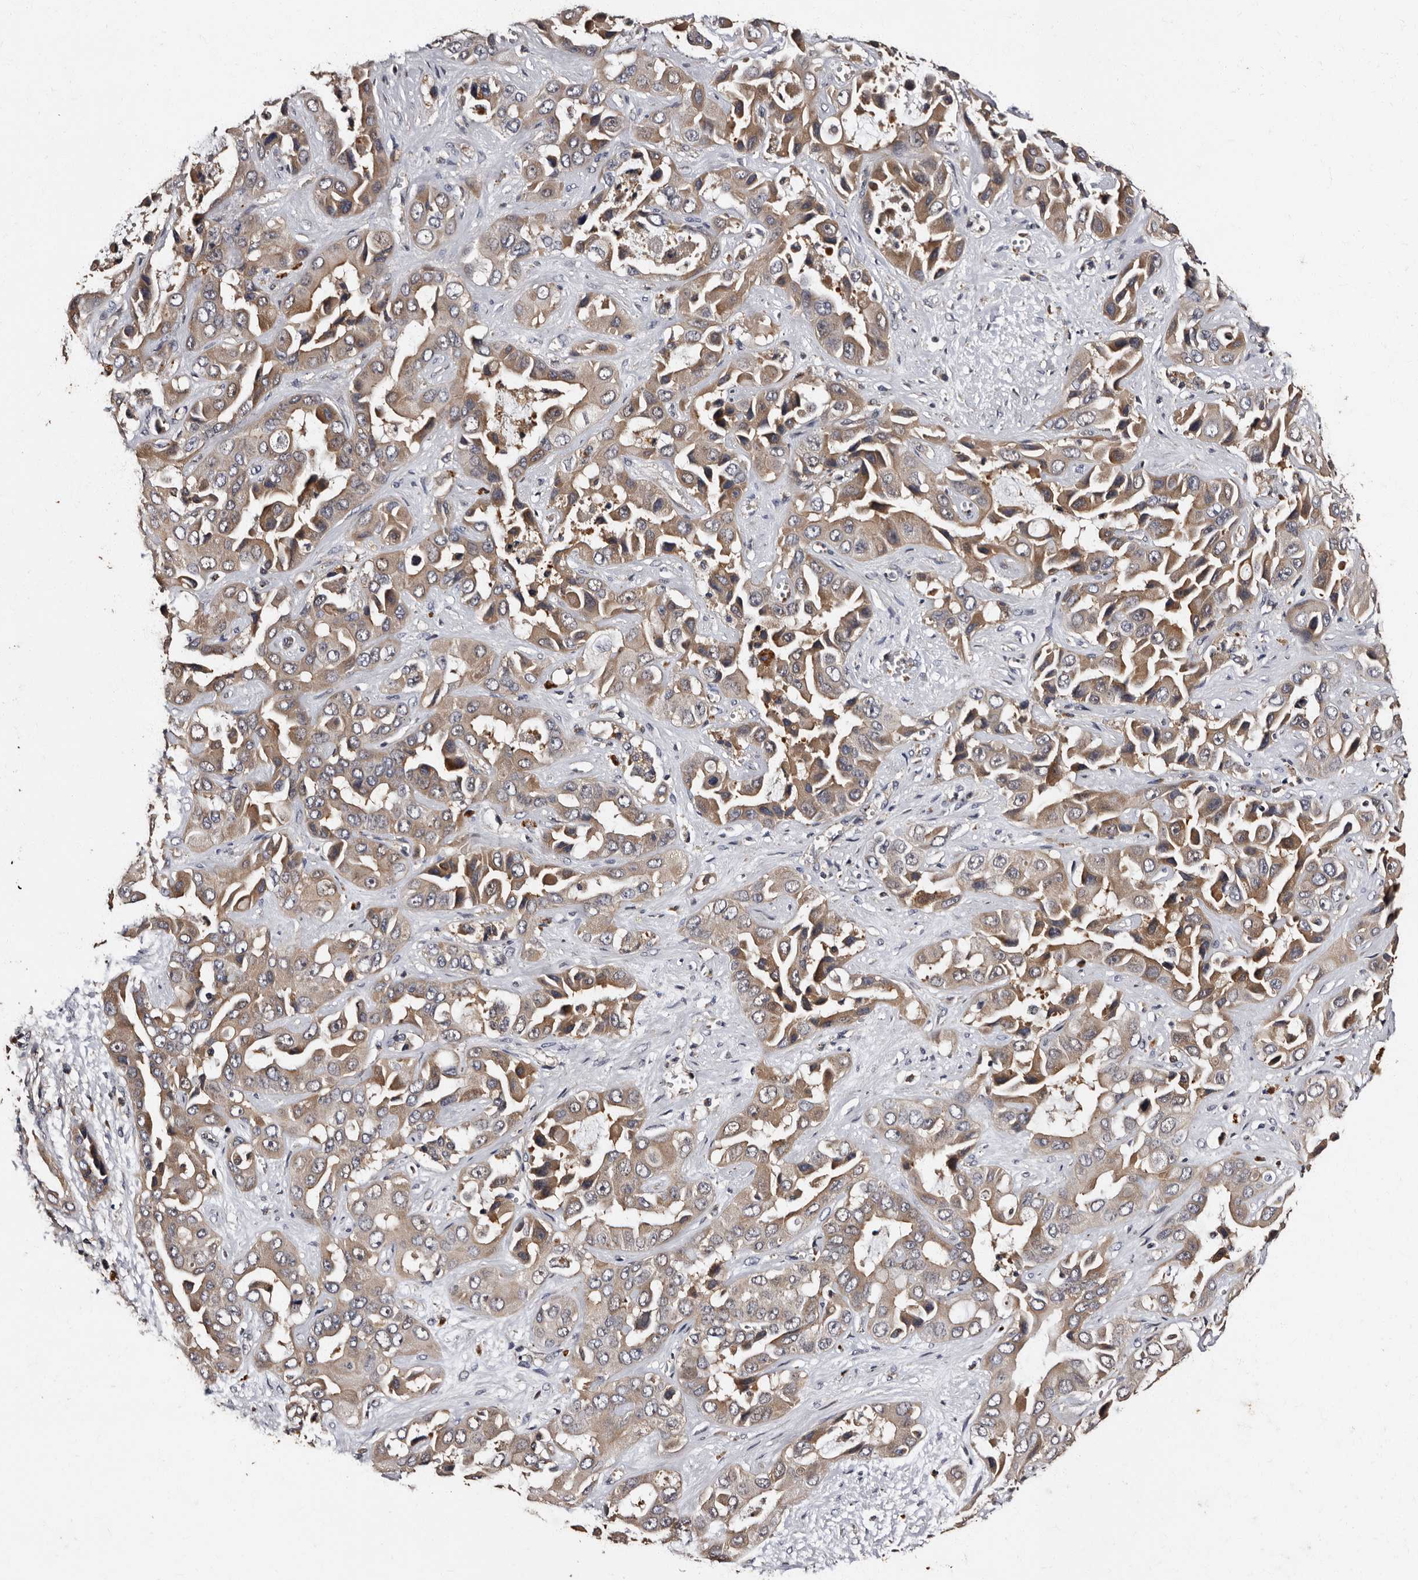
{"staining": {"intensity": "weak", "quantity": ">75%", "location": "cytoplasmic/membranous"}, "tissue": "liver cancer", "cell_type": "Tumor cells", "image_type": "cancer", "snomed": [{"axis": "morphology", "description": "Cholangiocarcinoma"}, {"axis": "topography", "description": "Liver"}], "caption": "Liver cholangiocarcinoma stained for a protein (brown) demonstrates weak cytoplasmic/membranous positive positivity in about >75% of tumor cells.", "gene": "ADCK5", "patient": {"sex": "female", "age": 52}}